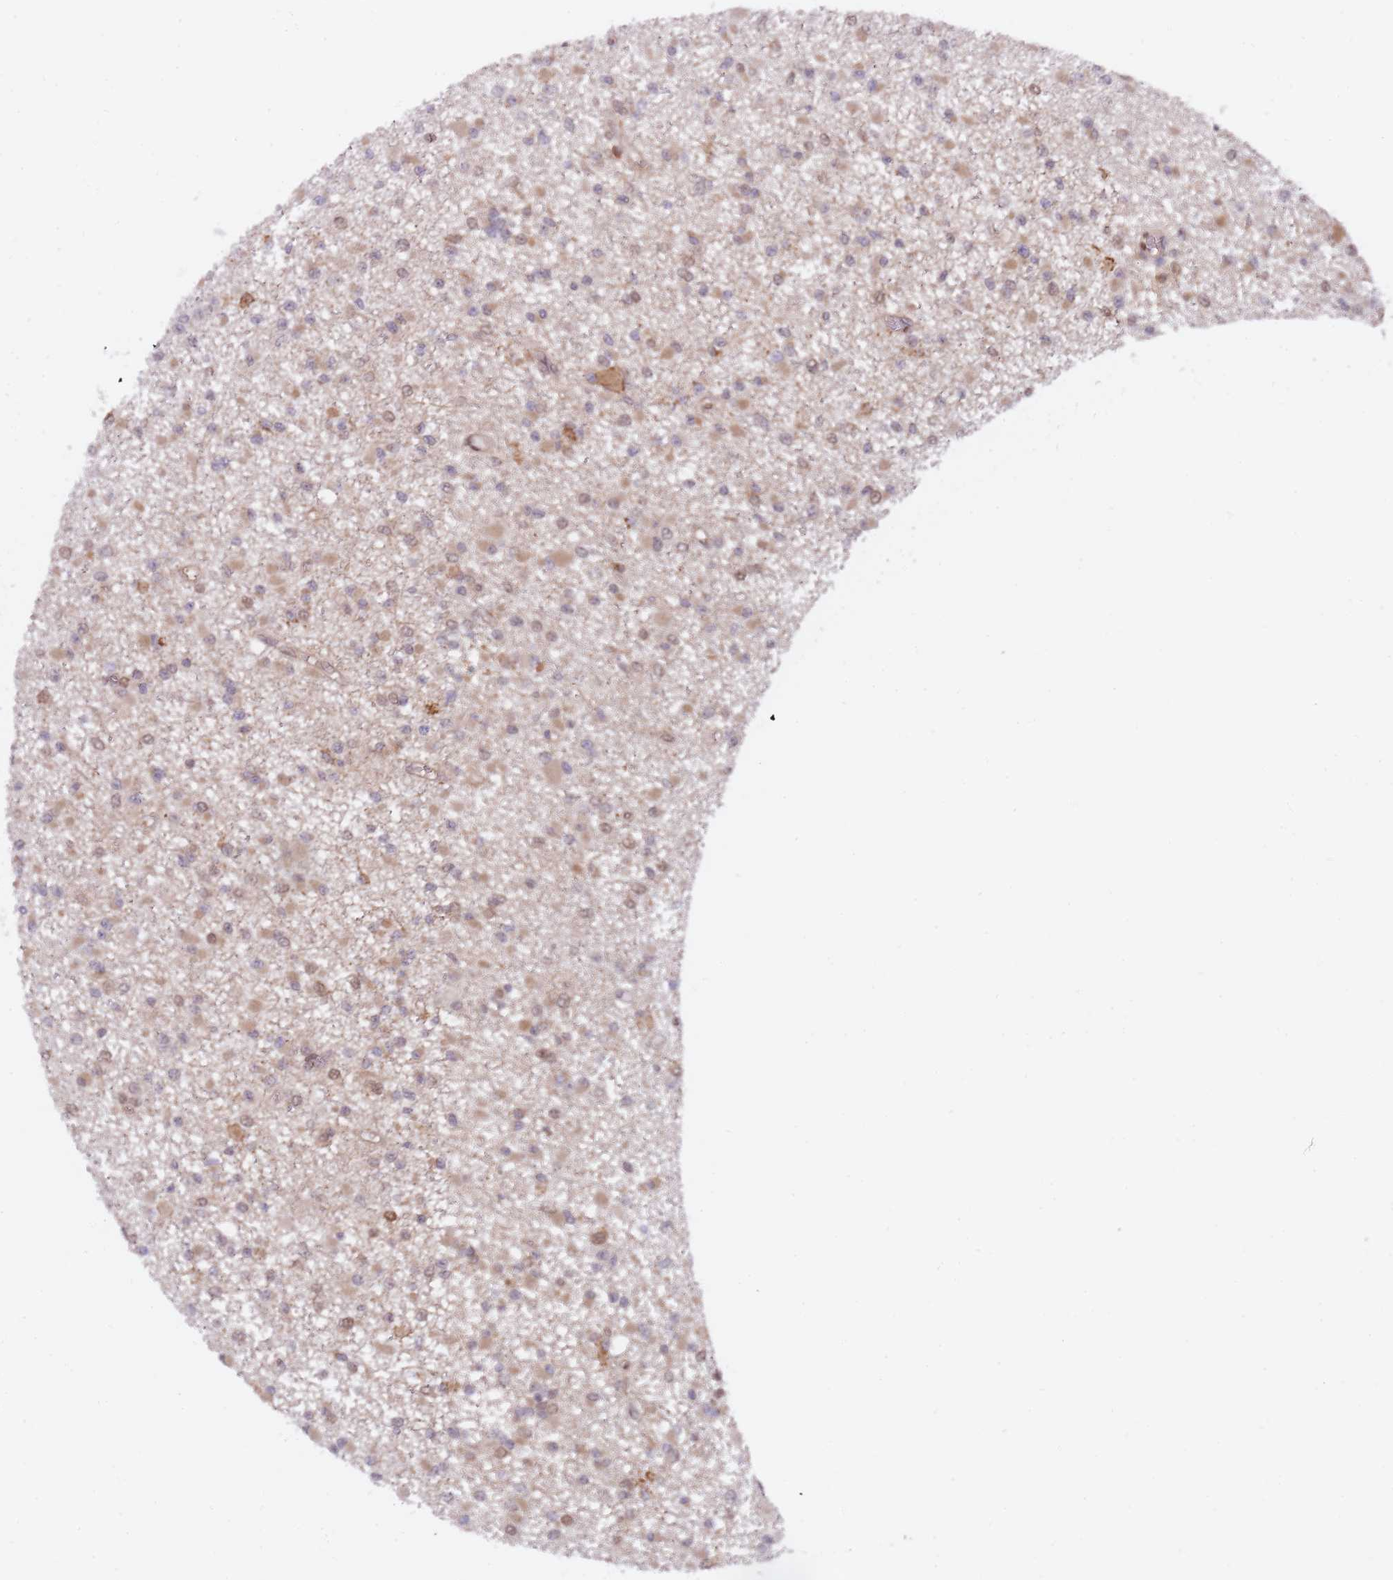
{"staining": {"intensity": "moderate", "quantity": ">75%", "location": "cytoplasmic/membranous,nuclear"}, "tissue": "glioma", "cell_type": "Tumor cells", "image_type": "cancer", "snomed": [{"axis": "morphology", "description": "Glioma, malignant, Low grade"}, {"axis": "topography", "description": "Brain"}], "caption": "Protein staining of low-grade glioma (malignant) tissue exhibits moderate cytoplasmic/membranous and nuclear positivity in about >75% of tumor cells. Using DAB (3,3'-diaminobenzidine) (brown) and hematoxylin (blue) stains, captured at high magnification using brightfield microscopy.", "gene": "NSFL1C", "patient": {"sex": "female", "age": 22}}